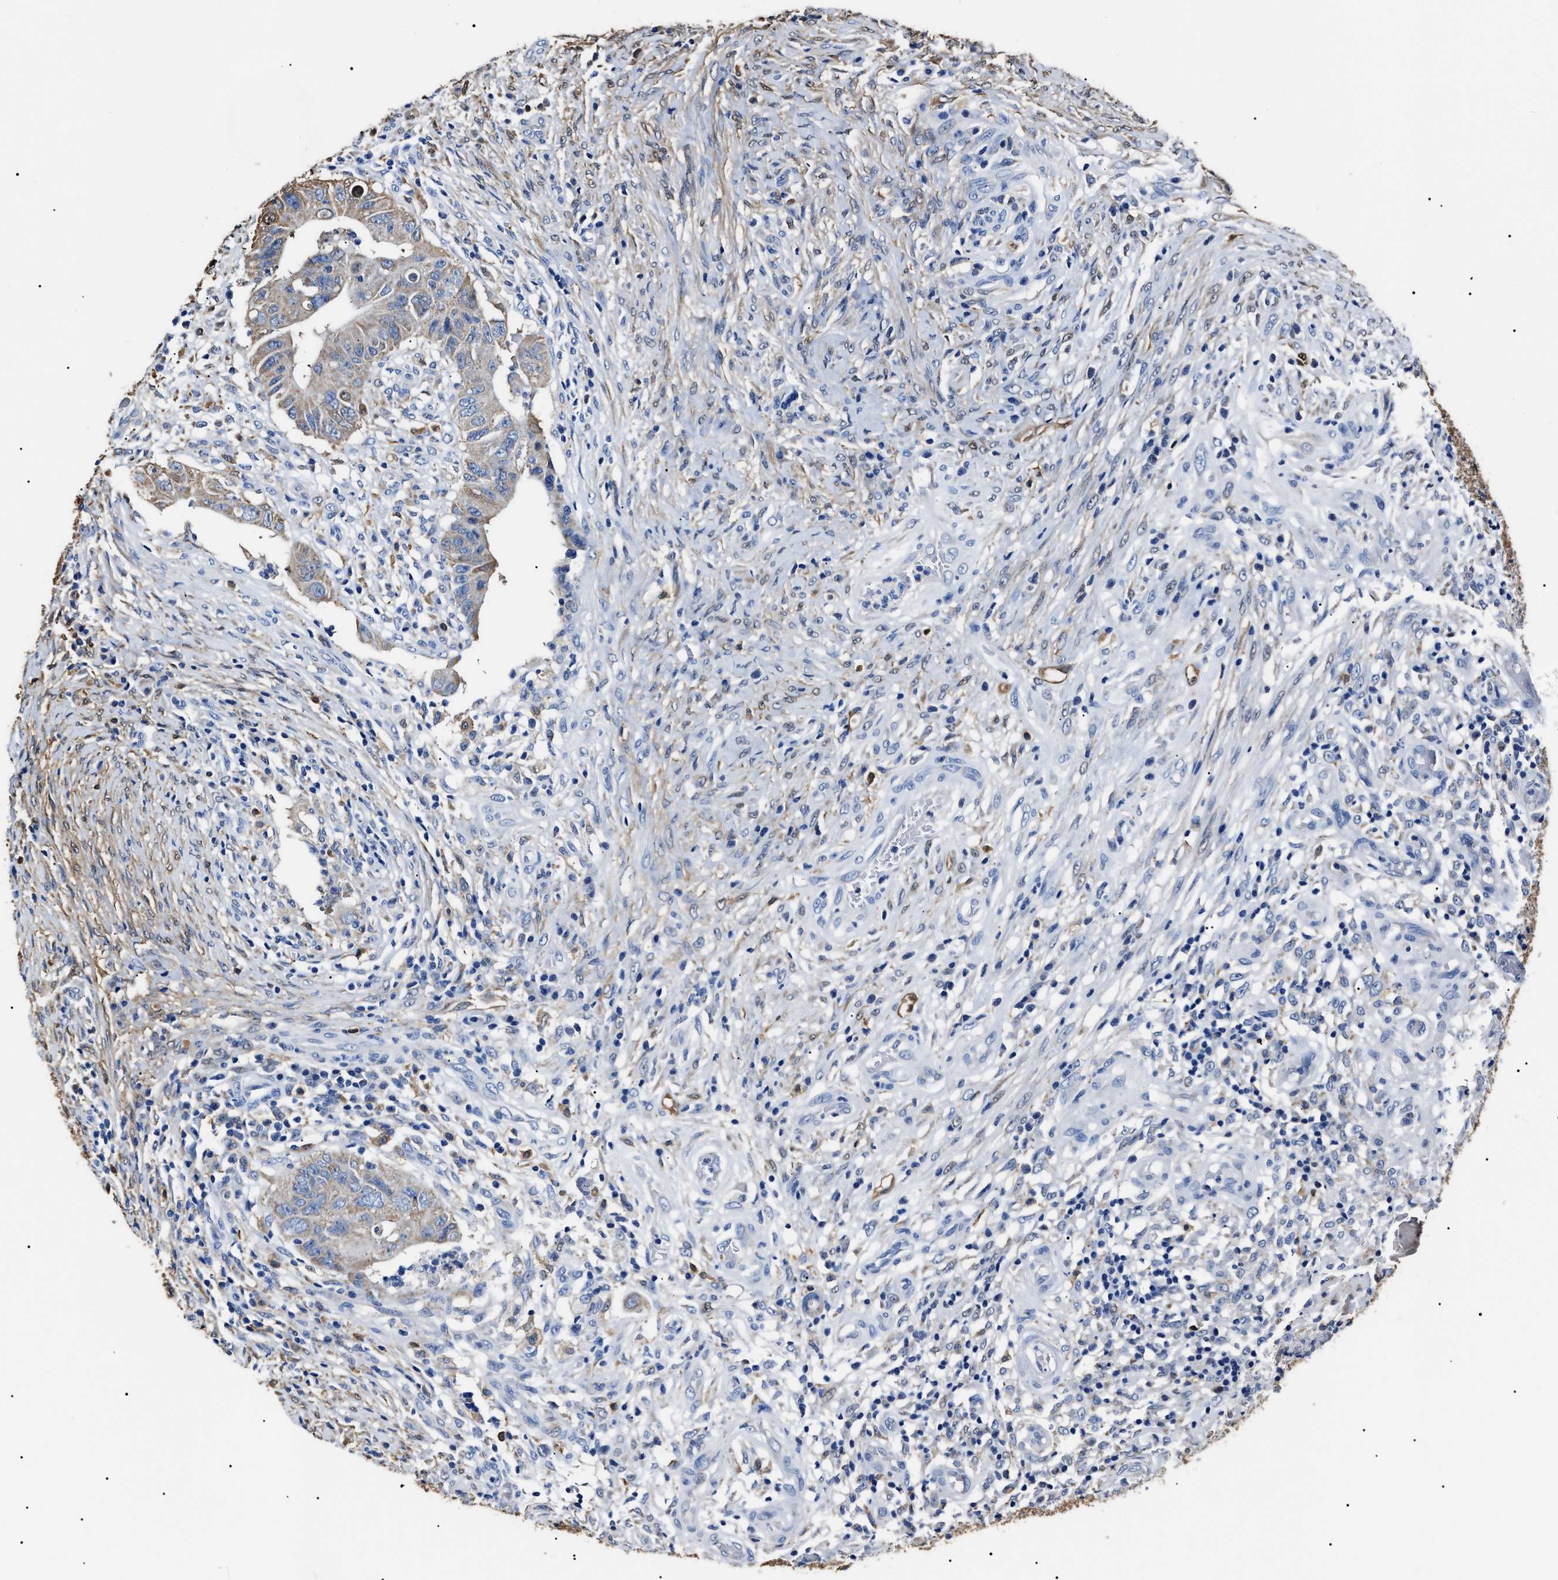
{"staining": {"intensity": "weak", "quantity": "<25%", "location": "cytoplasmic/membranous"}, "tissue": "colorectal cancer", "cell_type": "Tumor cells", "image_type": "cancer", "snomed": [{"axis": "morphology", "description": "Adenocarcinoma, NOS"}, {"axis": "topography", "description": "Rectum"}], "caption": "High magnification brightfield microscopy of colorectal adenocarcinoma stained with DAB (brown) and counterstained with hematoxylin (blue): tumor cells show no significant staining.", "gene": "ALDH1A1", "patient": {"sex": "female", "age": 71}}